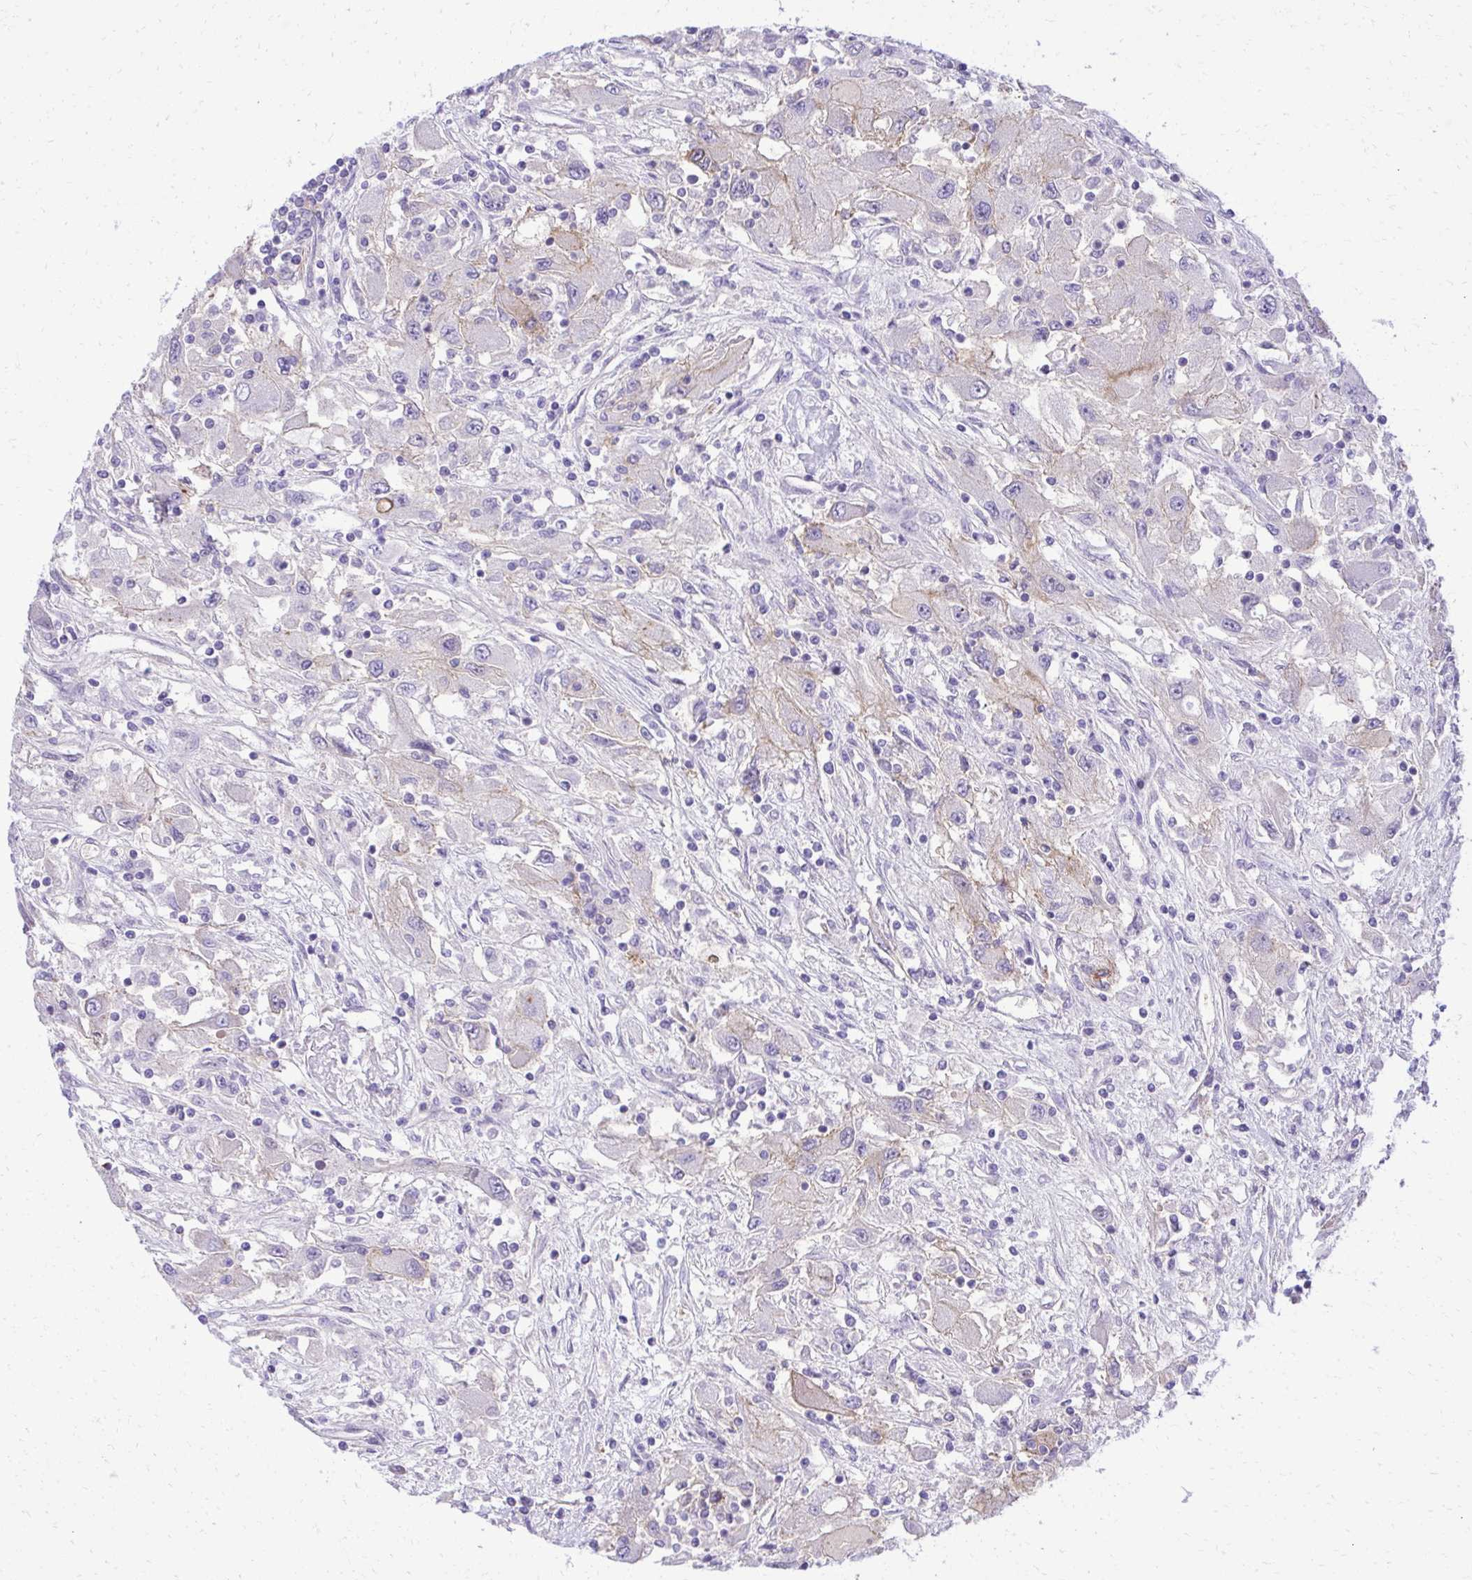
{"staining": {"intensity": "weak", "quantity": "<25%", "location": "cytoplasmic/membranous"}, "tissue": "renal cancer", "cell_type": "Tumor cells", "image_type": "cancer", "snomed": [{"axis": "morphology", "description": "Adenocarcinoma, NOS"}, {"axis": "topography", "description": "Kidney"}], "caption": "An immunohistochemistry photomicrograph of adenocarcinoma (renal) is shown. There is no staining in tumor cells of adenocarcinoma (renal). (Stains: DAB immunohistochemistry (IHC) with hematoxylin counter stain, Microscopy: brightfield microscopy at high magnification).", "gene": "PITPNM3", "patient": {"sex": "female", "age": 67}}